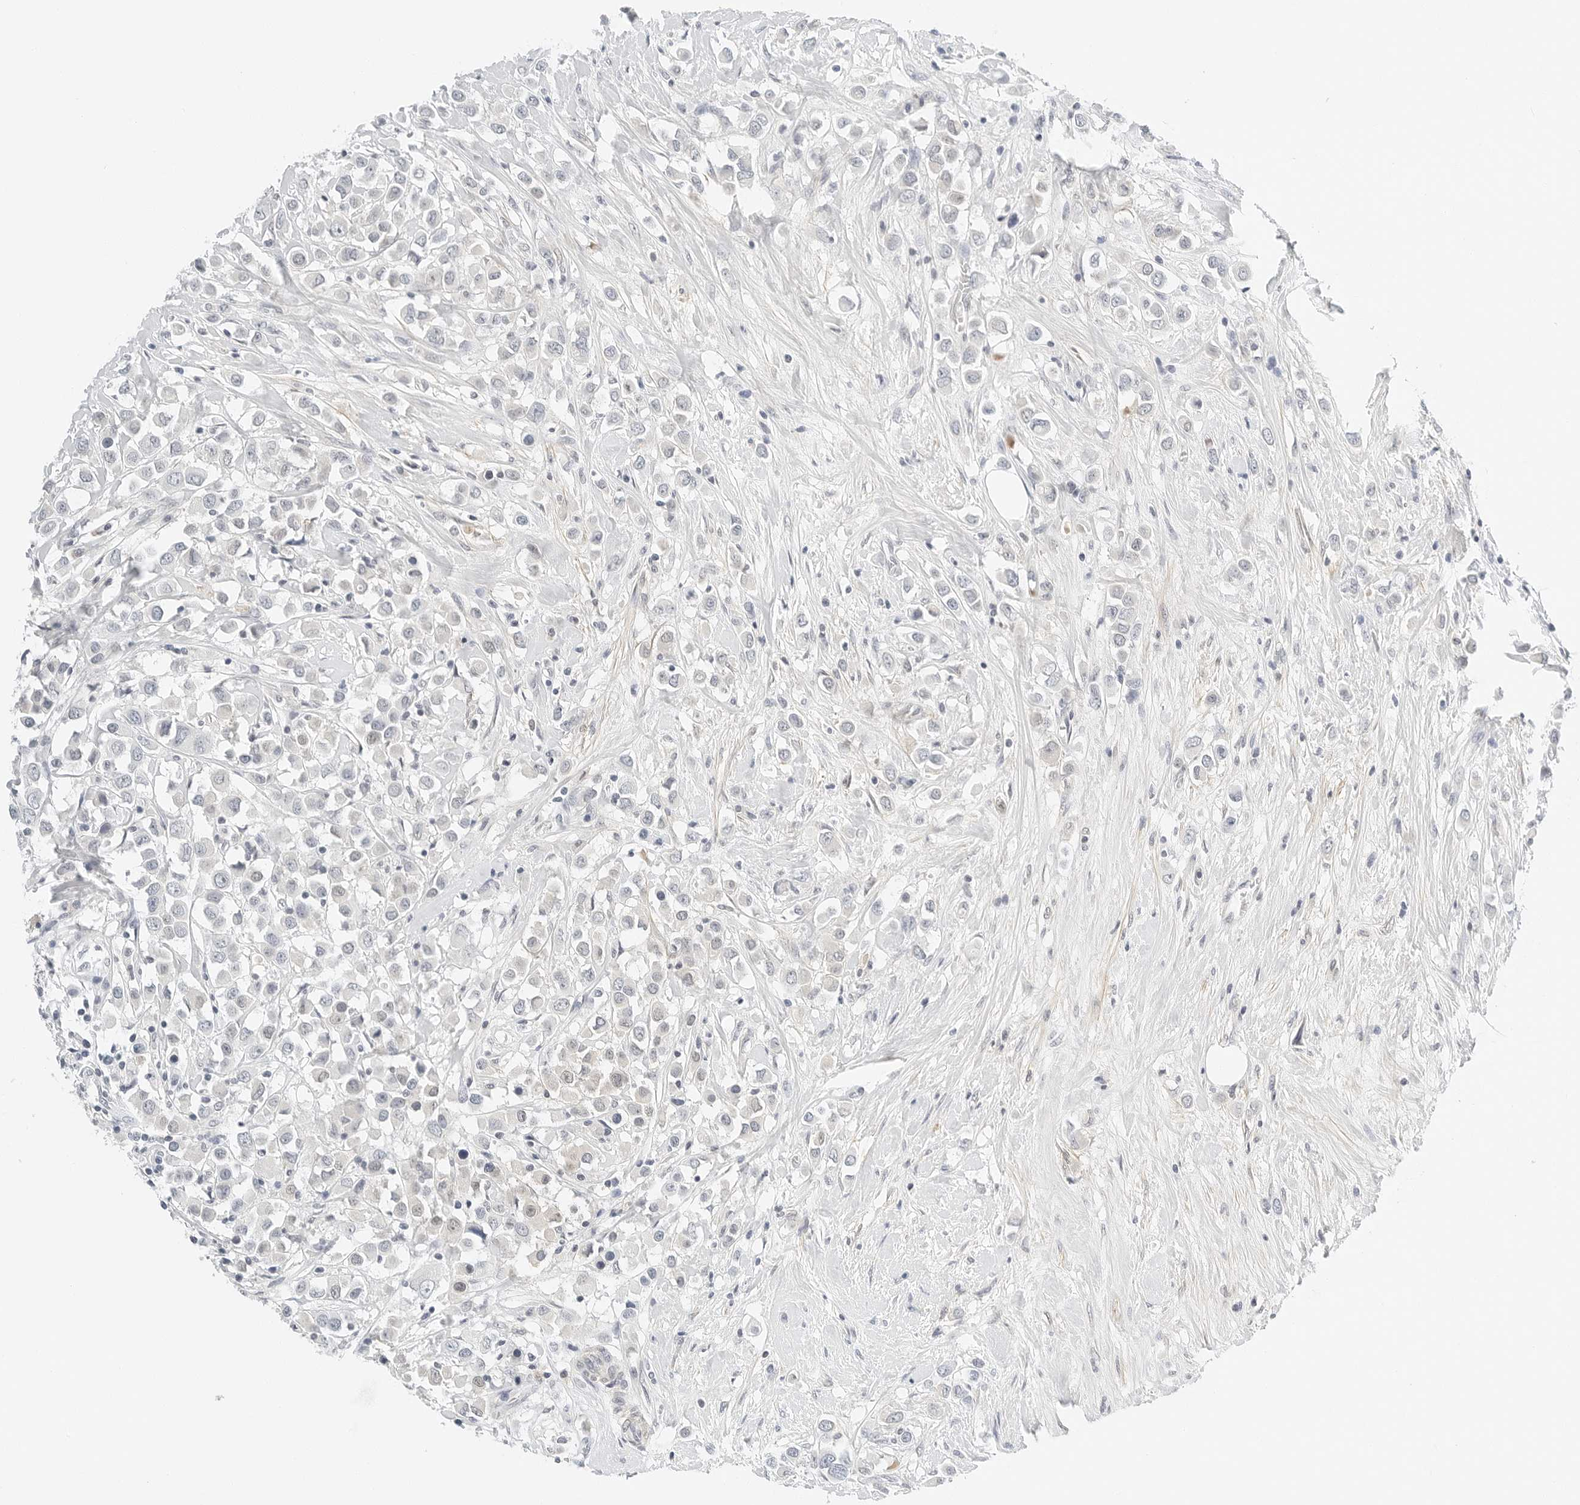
{"staining": {"intensity": "negative", "quantity": "none", "location": "none"}, "tissue": "breast cancer", "cell_type": "Tumor cells", "image_type": "cancer", "snomed": [{"axis": "morphology", "description": "Duct carcinoma"}, {"axis": "topography", "description": "Breast"}], "caption": "Immunohistochemistry (IHC) image of breast infiltrating ductal carcinoma stained for a protein (brown), which displays no positivity in tumor cells.", "gene": "PKDCC", "patient": {"sex": "female", "age": 61}}